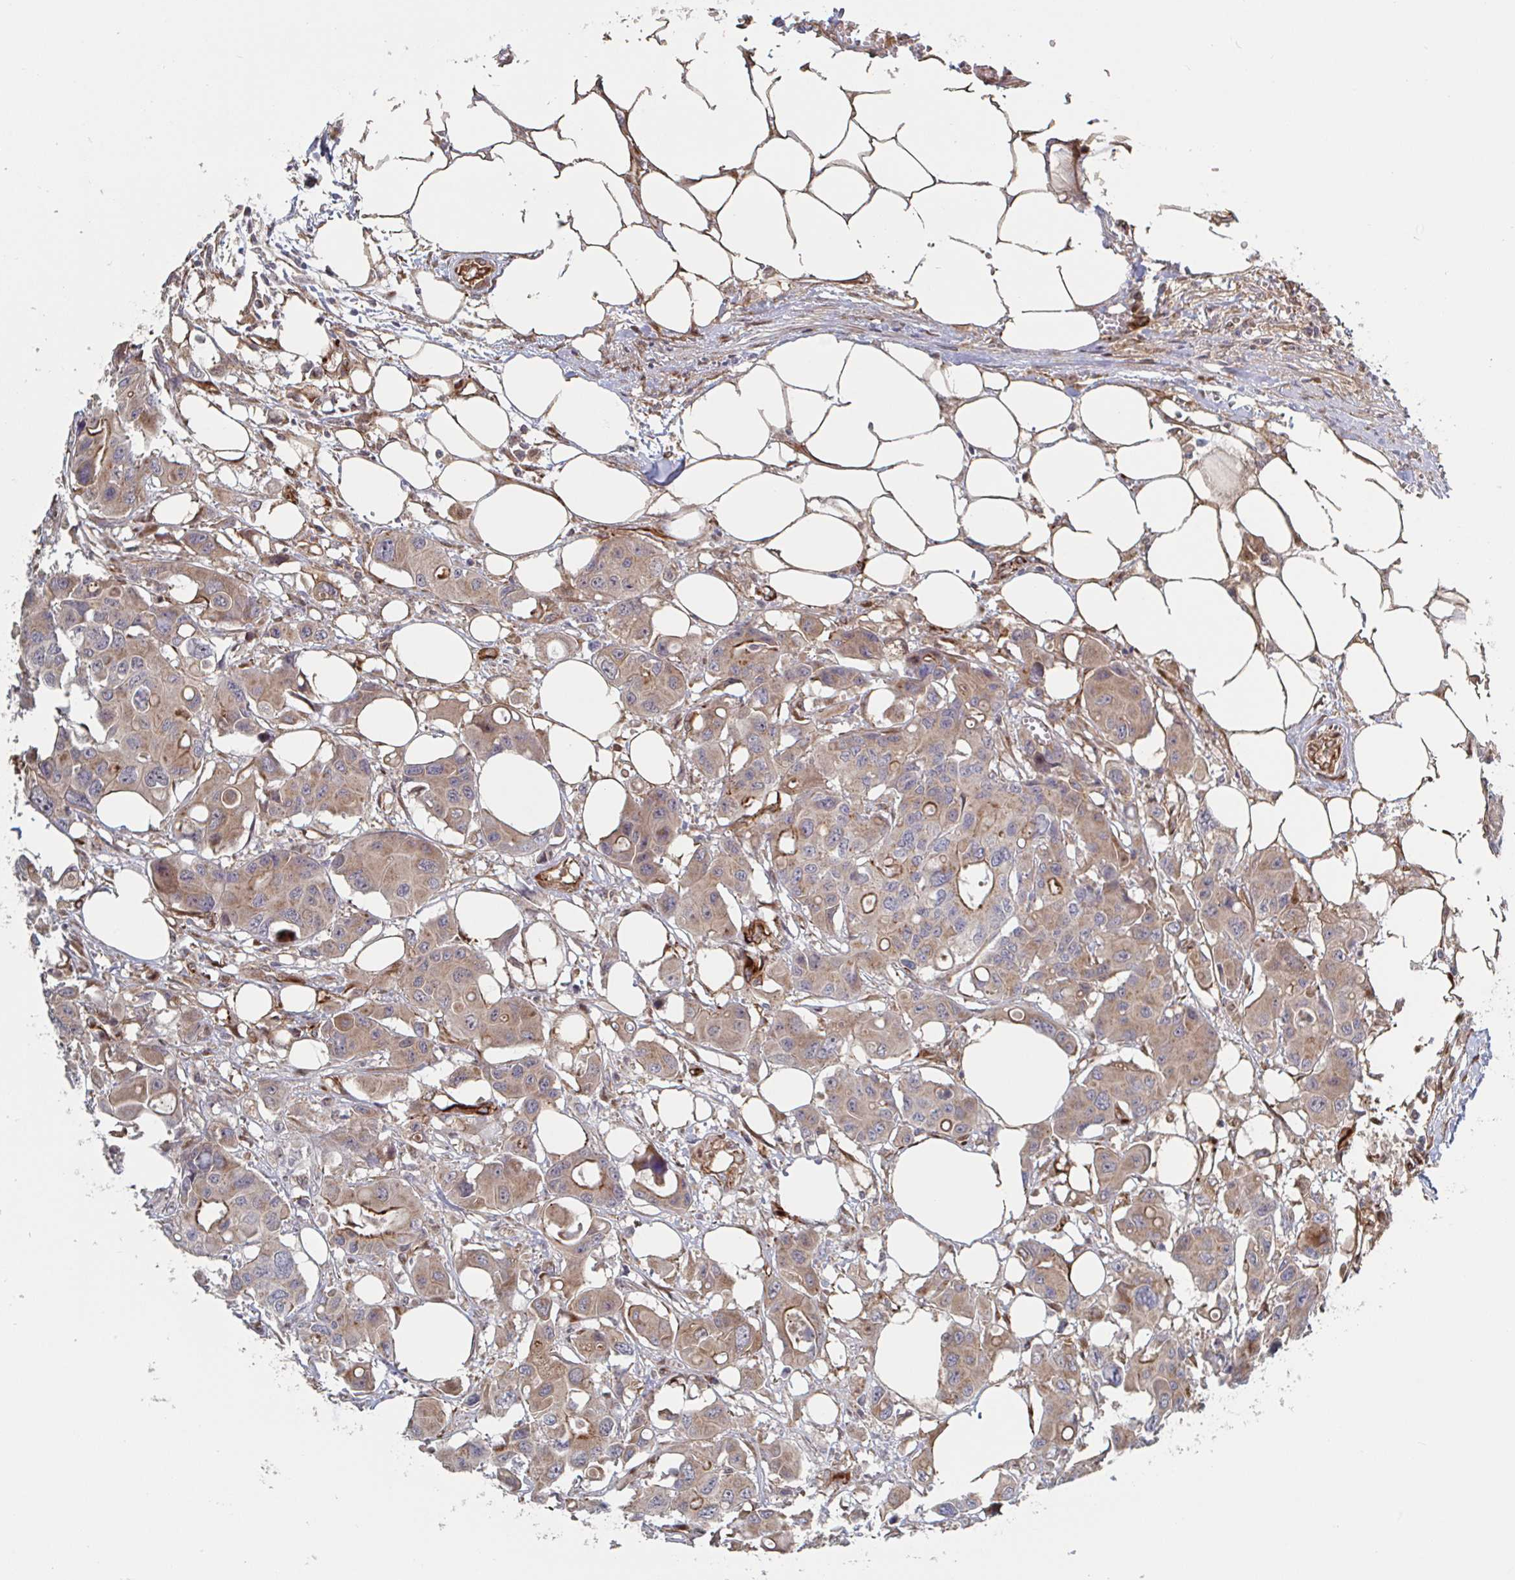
{"staining": {"intensity": "weak", "quantity": ">75%", "location": "cytoplasmic/membranous"}, "tissue": "colorectal cancer", "cell_type": "Tumor cells", "image_type": "cancer", "snomed": [{"axis": "morphology", "description": "Adenocarcinoma, NOS"}, {"axis": "topography", "description": "Colon"}], "caption": "Protein staining displays weak cytoplasmic/membranous staining in about >75% of tumor cells in colorectal cancer (adenocarcinoma).", "gene": "DVL3", "patient": {"sex": "male", "age": 77}}